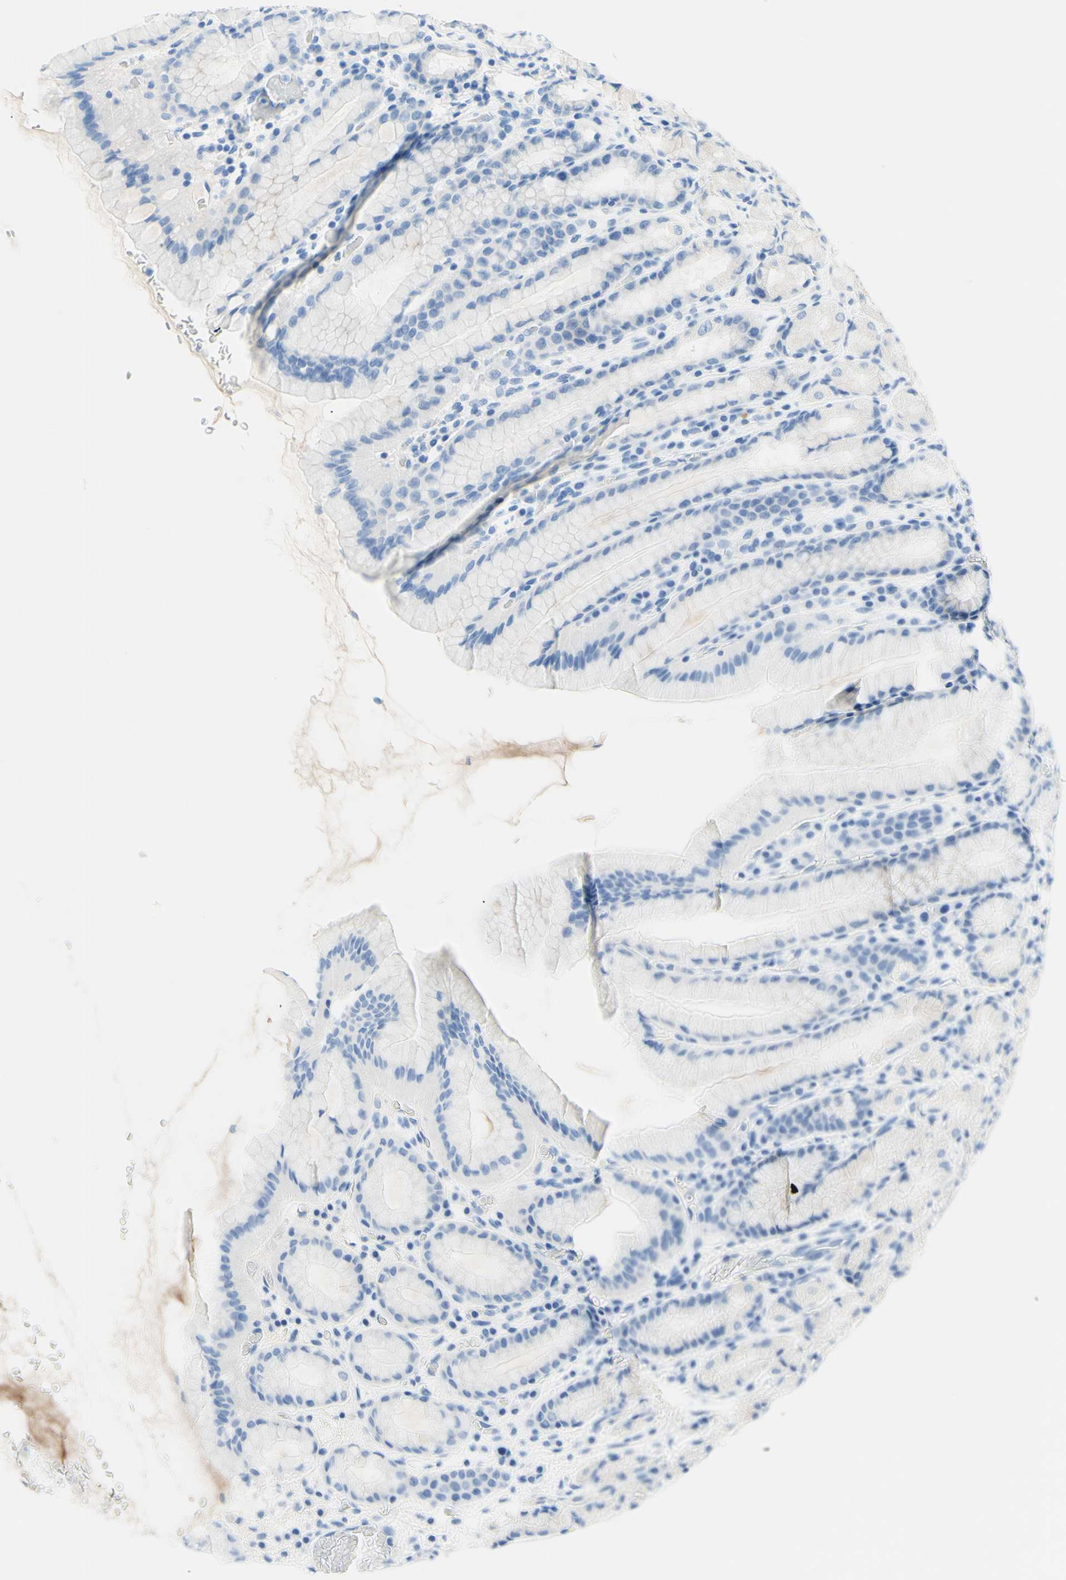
{"staining": {"intensity": "weak", "quantity": "<25%", "location": "cytoplasmic/membranous"}, "tissue": "stomach", "cell_type": "Glandular cells", "image_type": "normal", "snomed": [{"axis": "morphology", "description": "Normal tissue, NOS"}, {"axis": "topography", "description": "Stomach, upper"}], "caption": "DAB immunohistochemical staining of benign stomach reveals no significant staining in glandular cells. Brightfield microscopy of IHC stained with DAB (brown) and hematoxylin (blue), captured at high magnification.", "gene": "MYH2", "patient": {"sex": "male", "age": 68}}